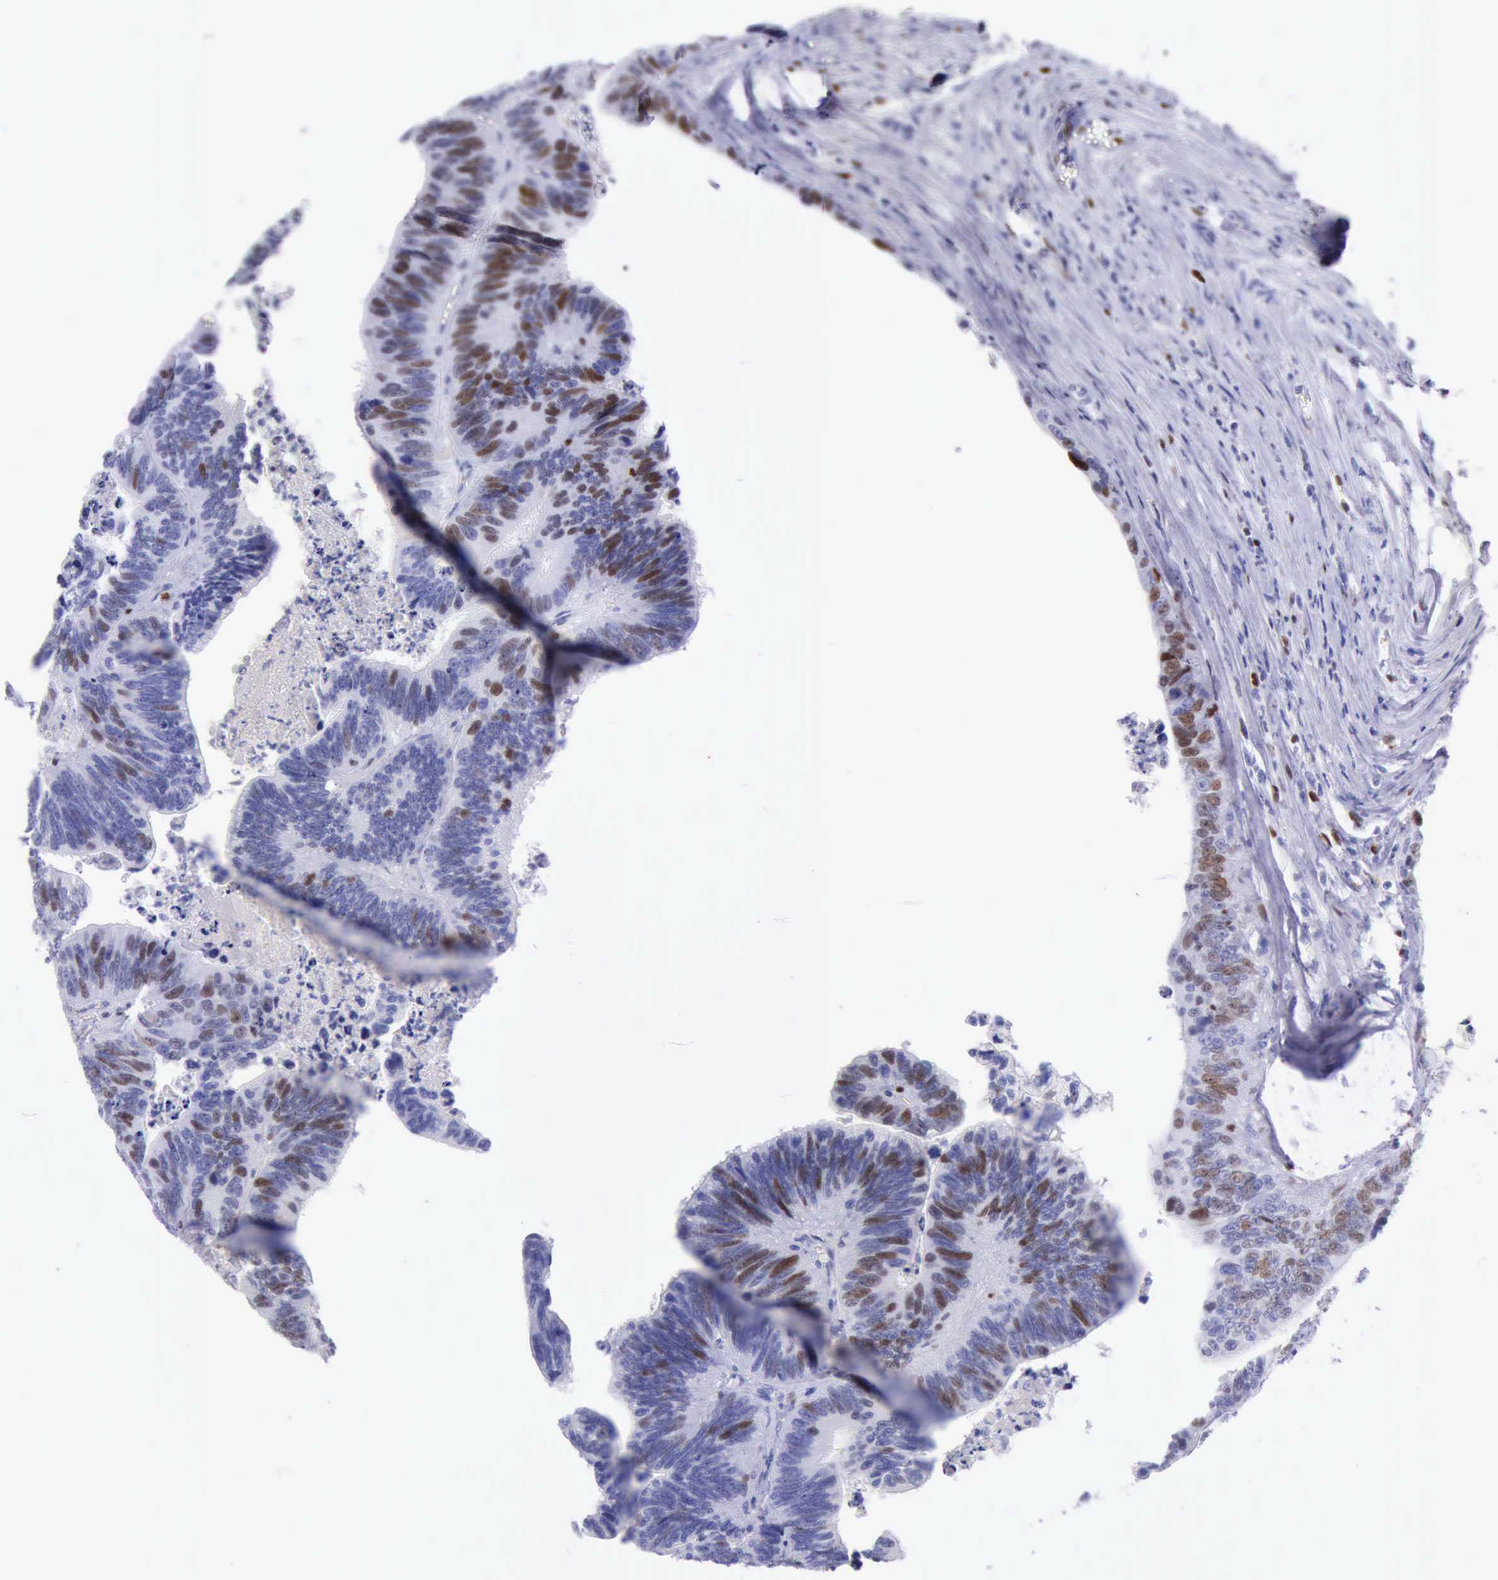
{"staining": {"intensity": "strong", "quantity": "25%-75%", "location": "nuclear"}, "tissue": "colorectal cancer", "cell_type": "Tumor cells", "image_type": "cancer", "snomed": [{"axis": "morphology", "description": "Adenocarcinoma, NOS"}, {"axis": "topography", "description": "Colon"}], "caption": "Immunohistochemical staining of colorectal cancer exhibits high levels of strong nuclear protein staining in about 25%-75% of tumor cells.", "gene": "MCM2", "patient": {"sex": "male", "age": 72}}